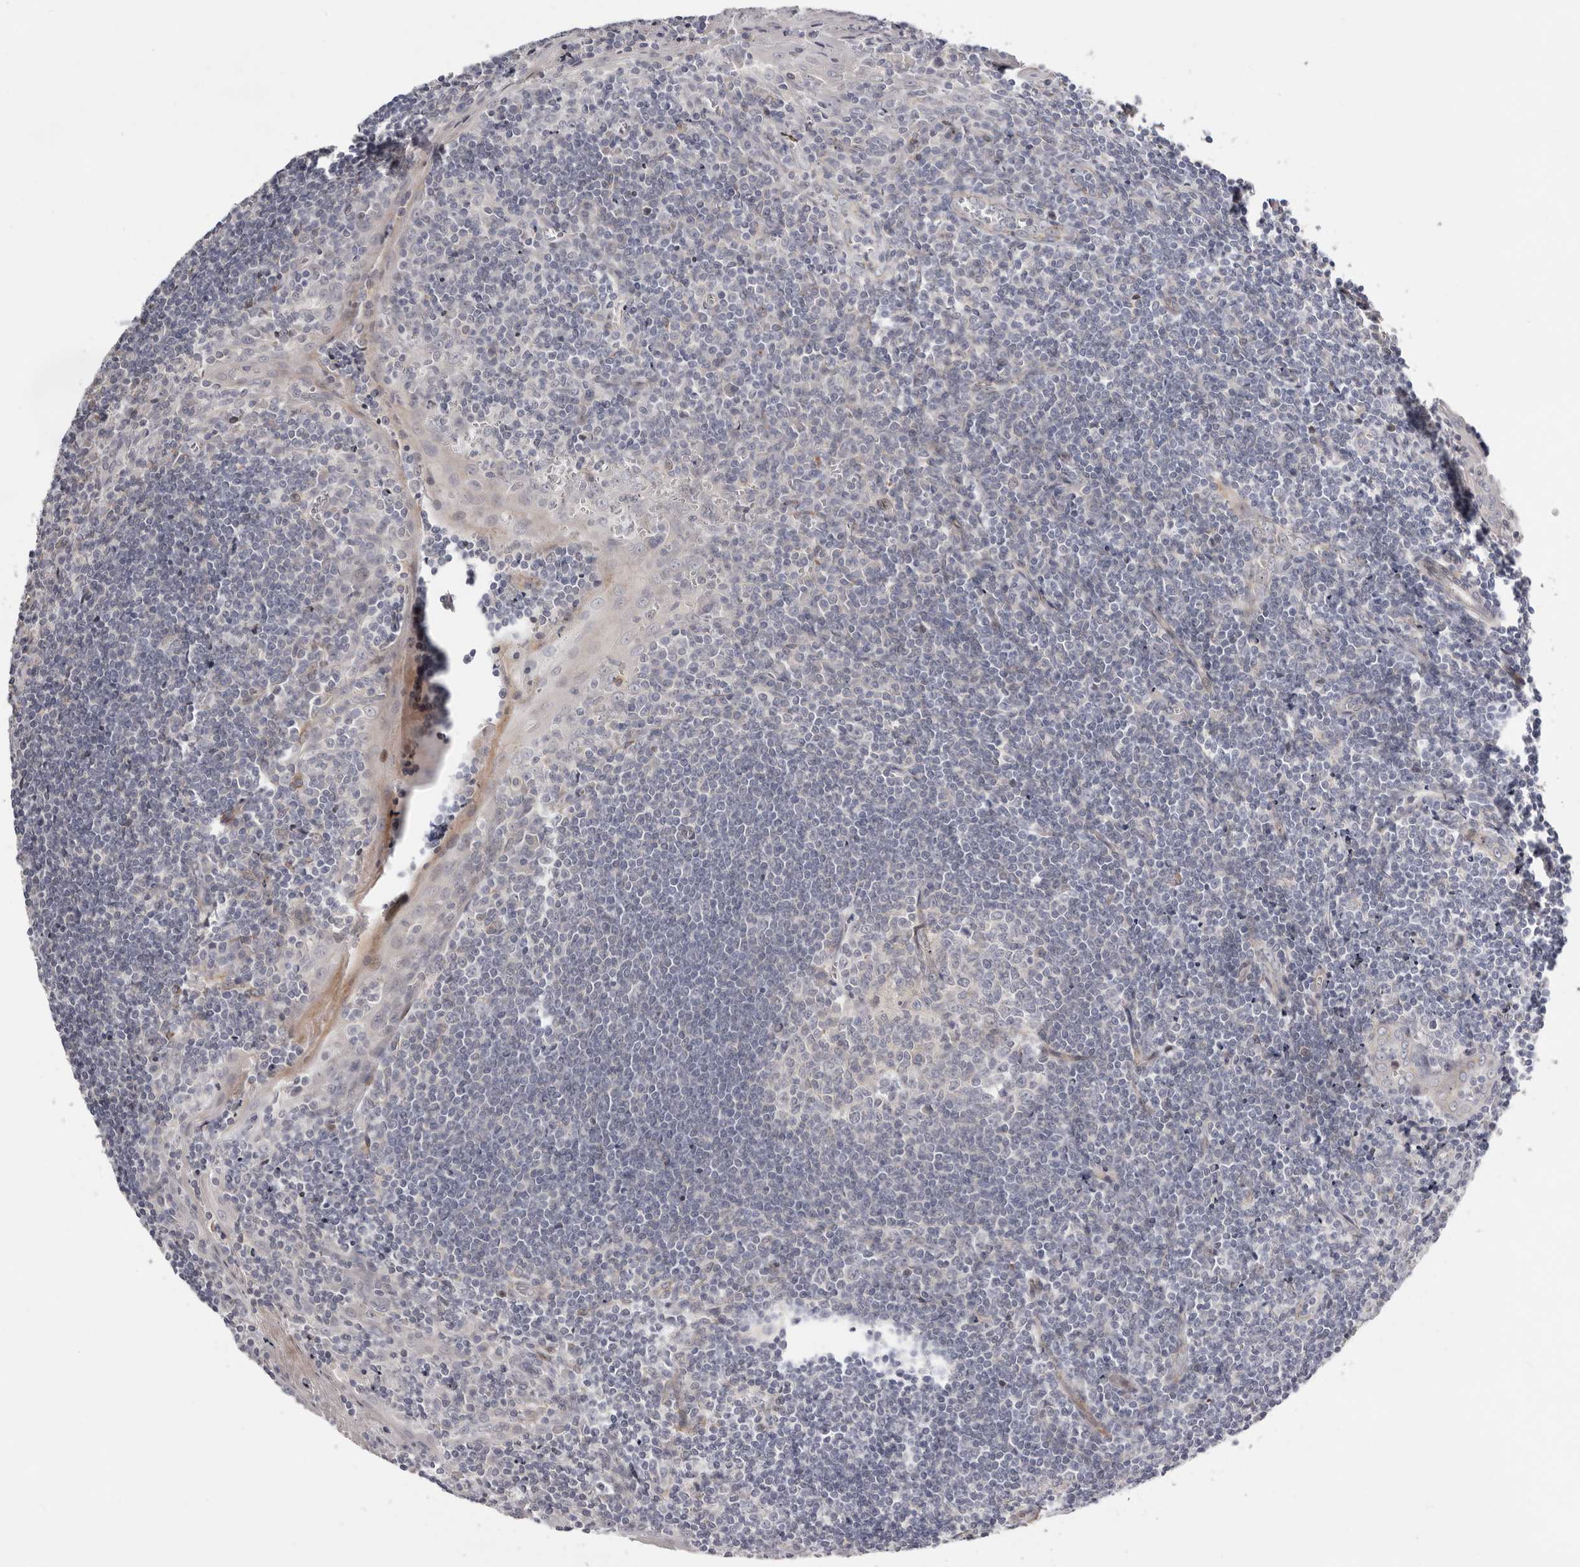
{"staining": {"intensity": "negative", "quantity": "none", "location": "none"}, "tissue": "tonsil", "cell_type": "Germinal center cells", "image_type": "normal", "snomed": [{"axis": "morphology", "description": "Normal tissue, NOS"}, {"axis": "topography", "description": "Tonsil"}], "caption": "High magnification brightfield microscopy of unremarkable tonsil stained with DAB (3,3'-diaminobenzidine) (brown) and counterstained with hematoxylin (blue): germinal center cells show no significant positivity. The staining is performed using DAB (3,3'-diaminobenzidine) brown chromogen with nuclei counter-stained in using hematoxylin.", "gene": "USH1C", "patient": {"sex": "male", "age": 27}}